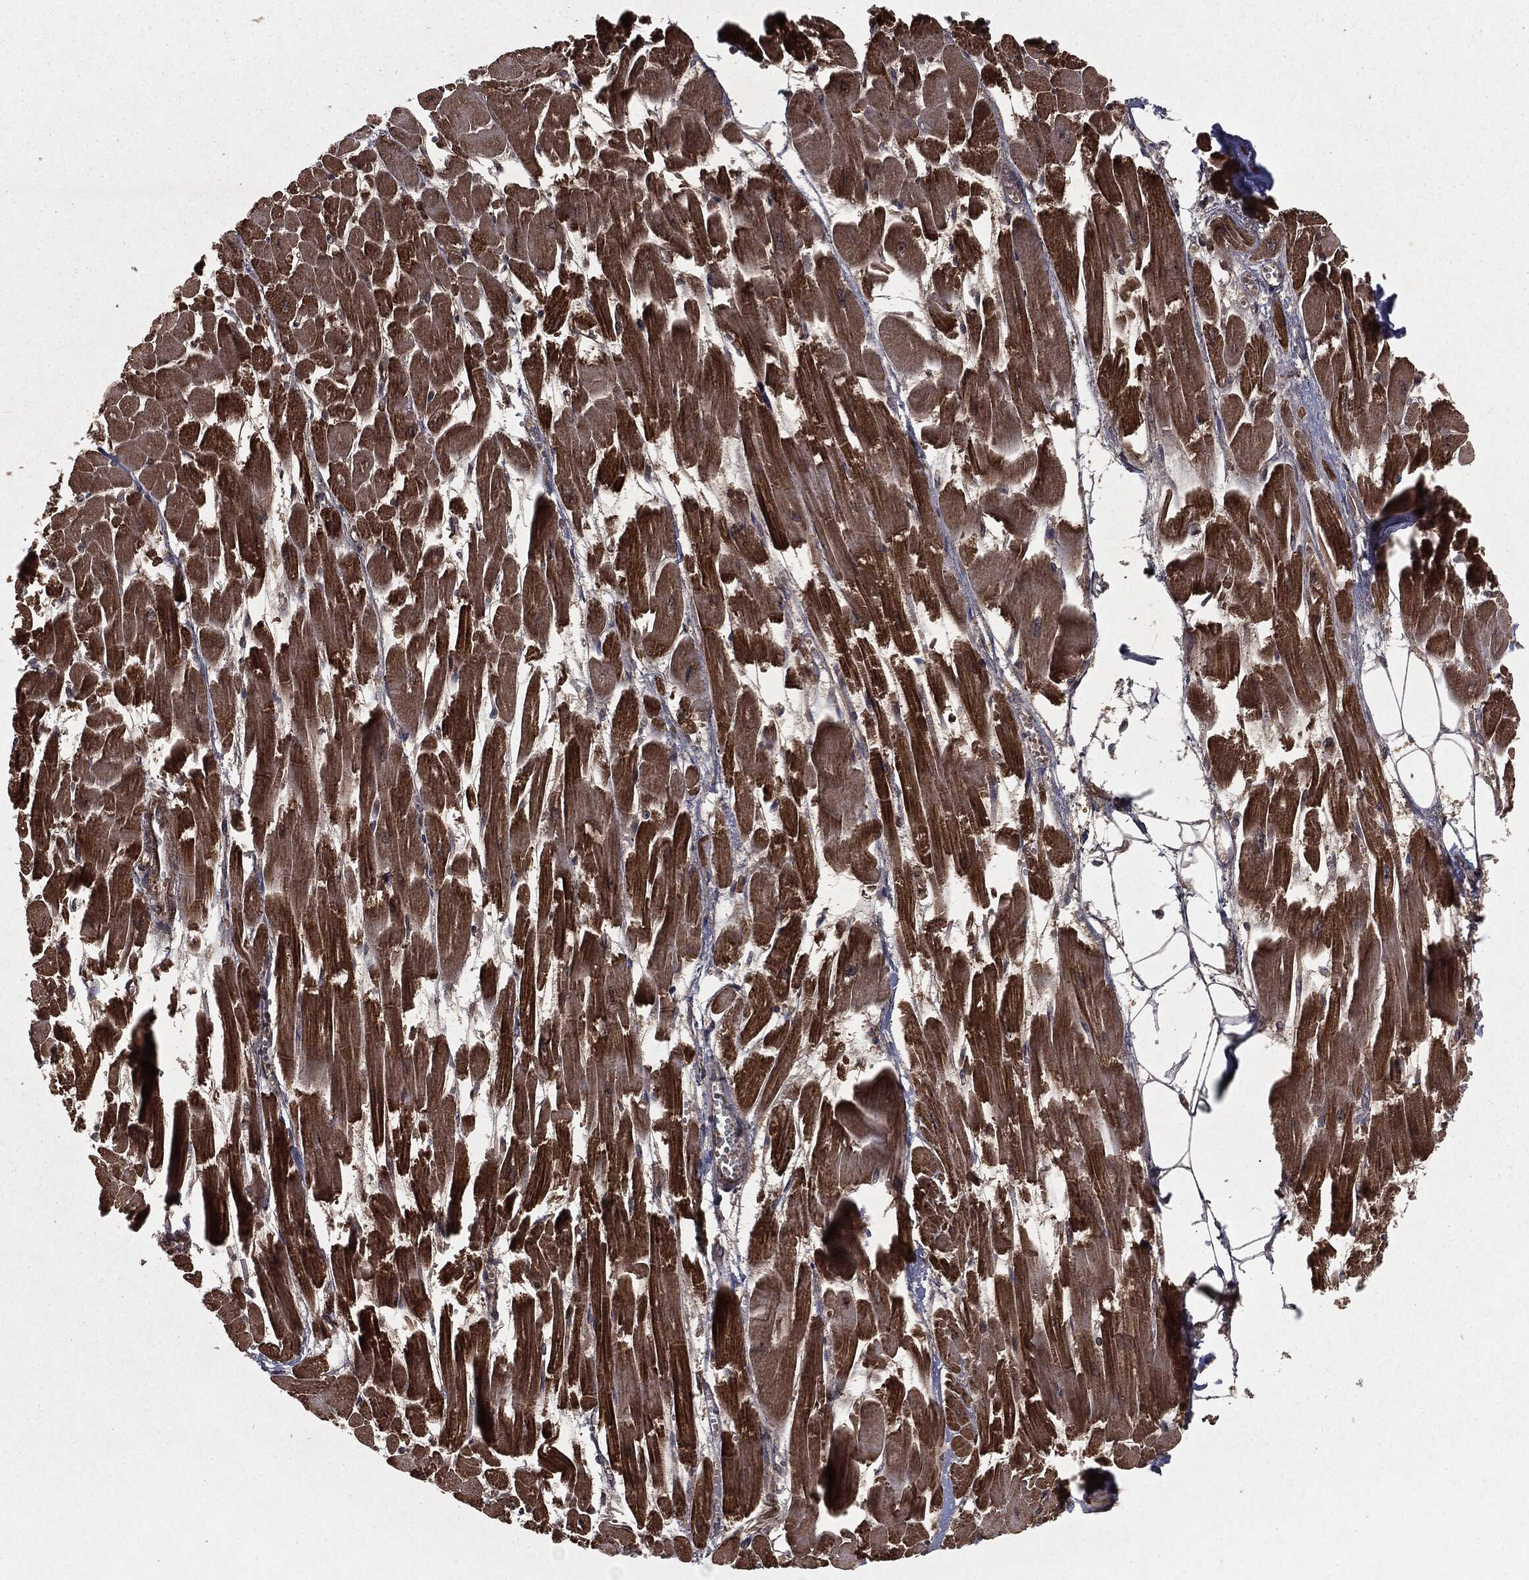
{"staining": {"intensity": "strong", "quantity": "25%-75%", "location": "cytoplasmic/membranous,nuclear"}, "tissue": "heart muscle", "cell_type": "Cardiomyocytes", "image_type": "normal", "snomed": [{"axis": "morphology", "description": "Normal tissue, NOS"}, {"axis": "topography", "description": "Heart"}], "caption": "This photomicrograph shows unremarkable heart muscle stained with immunohistochemistry to label a protein in brown. The cytoplasmic/membranous,nuclear of cardiomyocytes show strong positivity for the protein. Nuclei are counter-stained blue.", "gene": "RANBP9", "patient": {"sex": "female", "age": 52}}